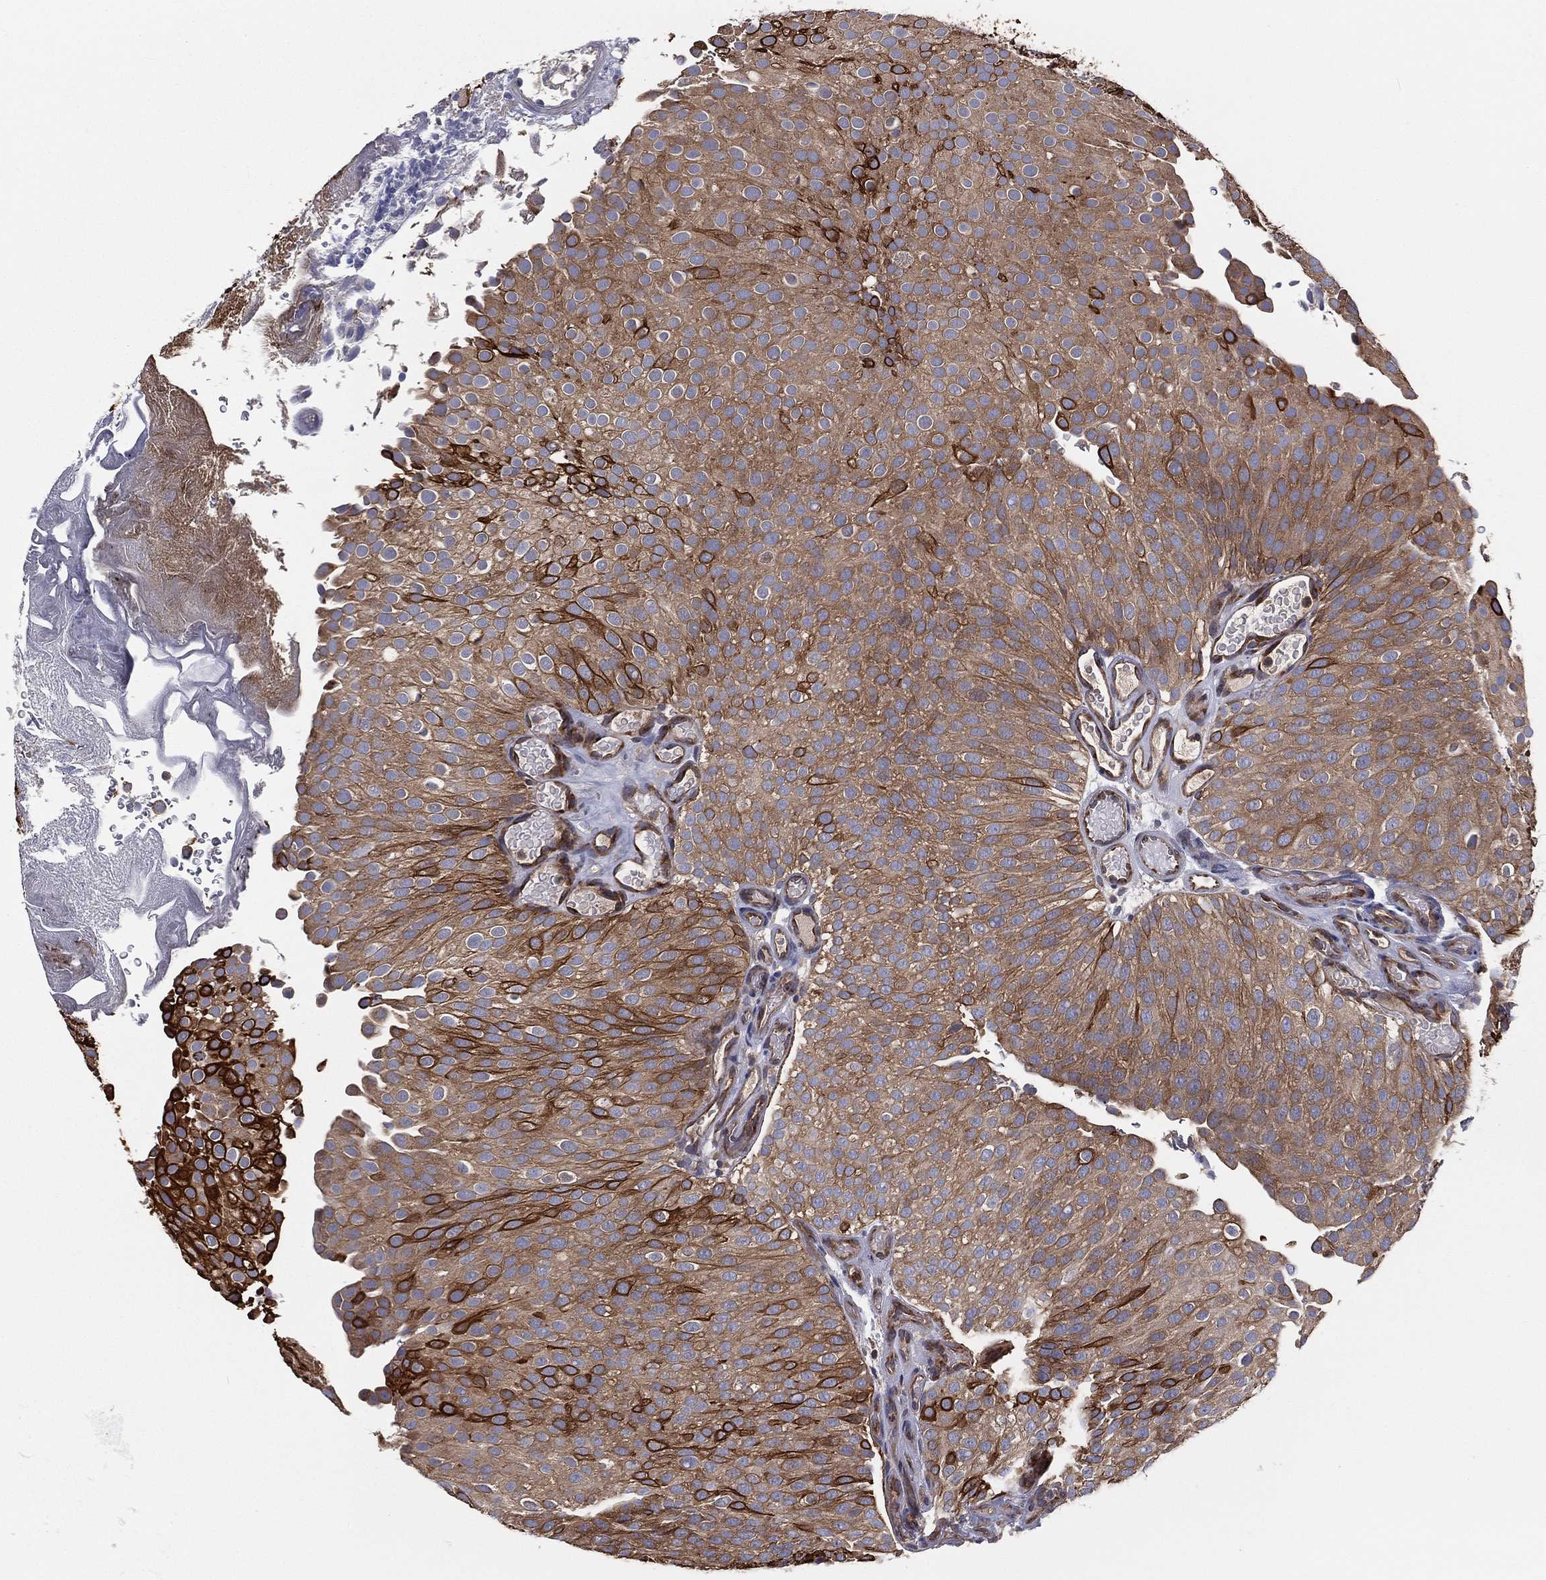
{"staining": {"intensity": "strong", "quantity": "<25%", "location": "cytoplasmic/membranous"}, "tissue": "urothelial cancer", "cell_type": "Tumor cells", "image_type": "cancer", "snomed": [{"axis": "morphology", "description": "Urothelial carcinoma, Low grade"}, {"axis": "topography", "description": "Urinary bladder"}], "caption": "Urothelial cancer tissue reveals strong cytoplasmic/membranous staining in about <25% of tumor cells", "gene": "EIF2B5", "patient": {"sex": "male", "age": 78}}